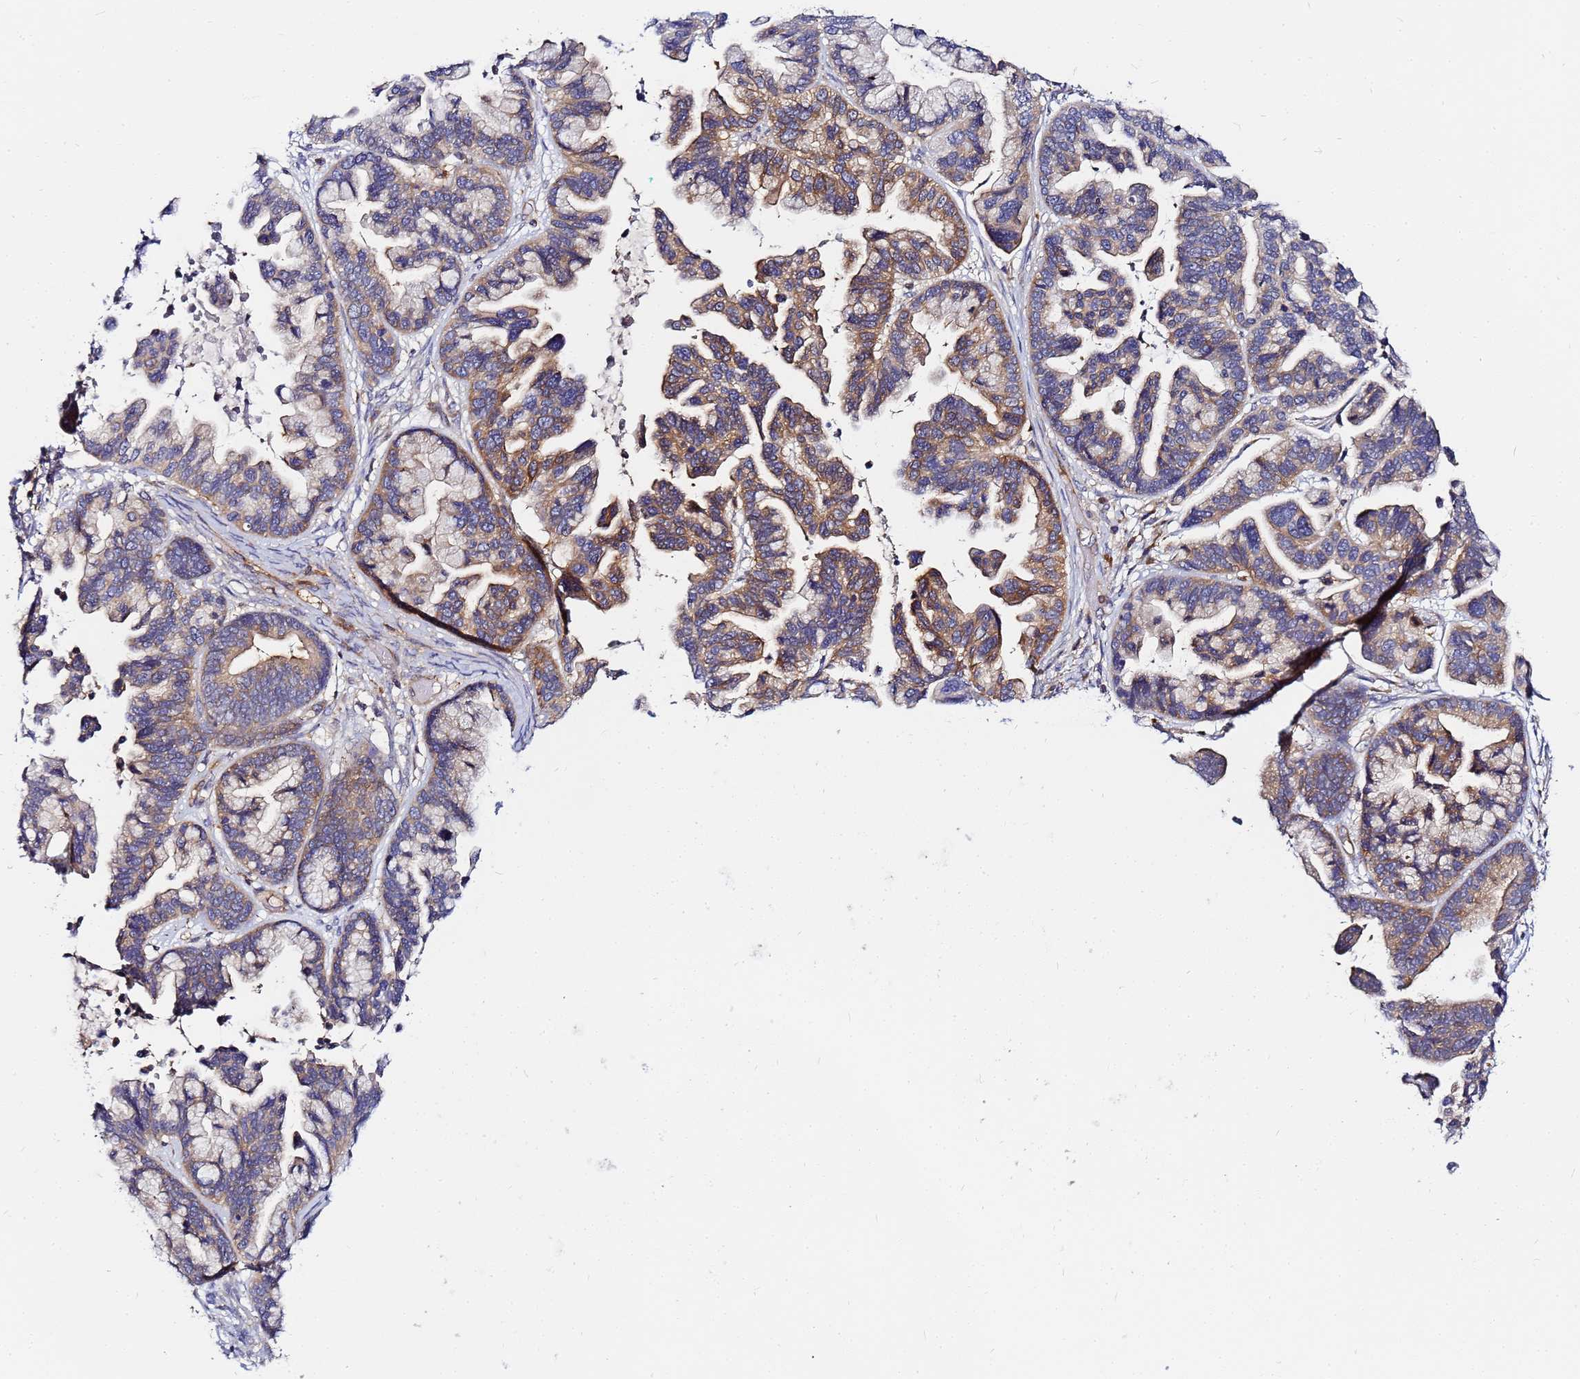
{"staining": {"intensity": "moderate", "quantity": ">75%", "location": "cytoplasmic/membranous"}, "tissue": "ovarian cancer", "cell_type": "Tumor cells", "image_type": "cancer", "snomed": [{"axis": "morphology", "description": "Cystadenocarcinoma, serous, NOS"}, {"axis": "topography", "description": "Ovary"}], "caption": "Human ovarian cancer stained for a protein (brown) shows moderate cytoplasmic/membranous positive expression in approximately >75% of tumor cells.", "gene": "CHM", "patient": {"sex": "female", "age": 56}}